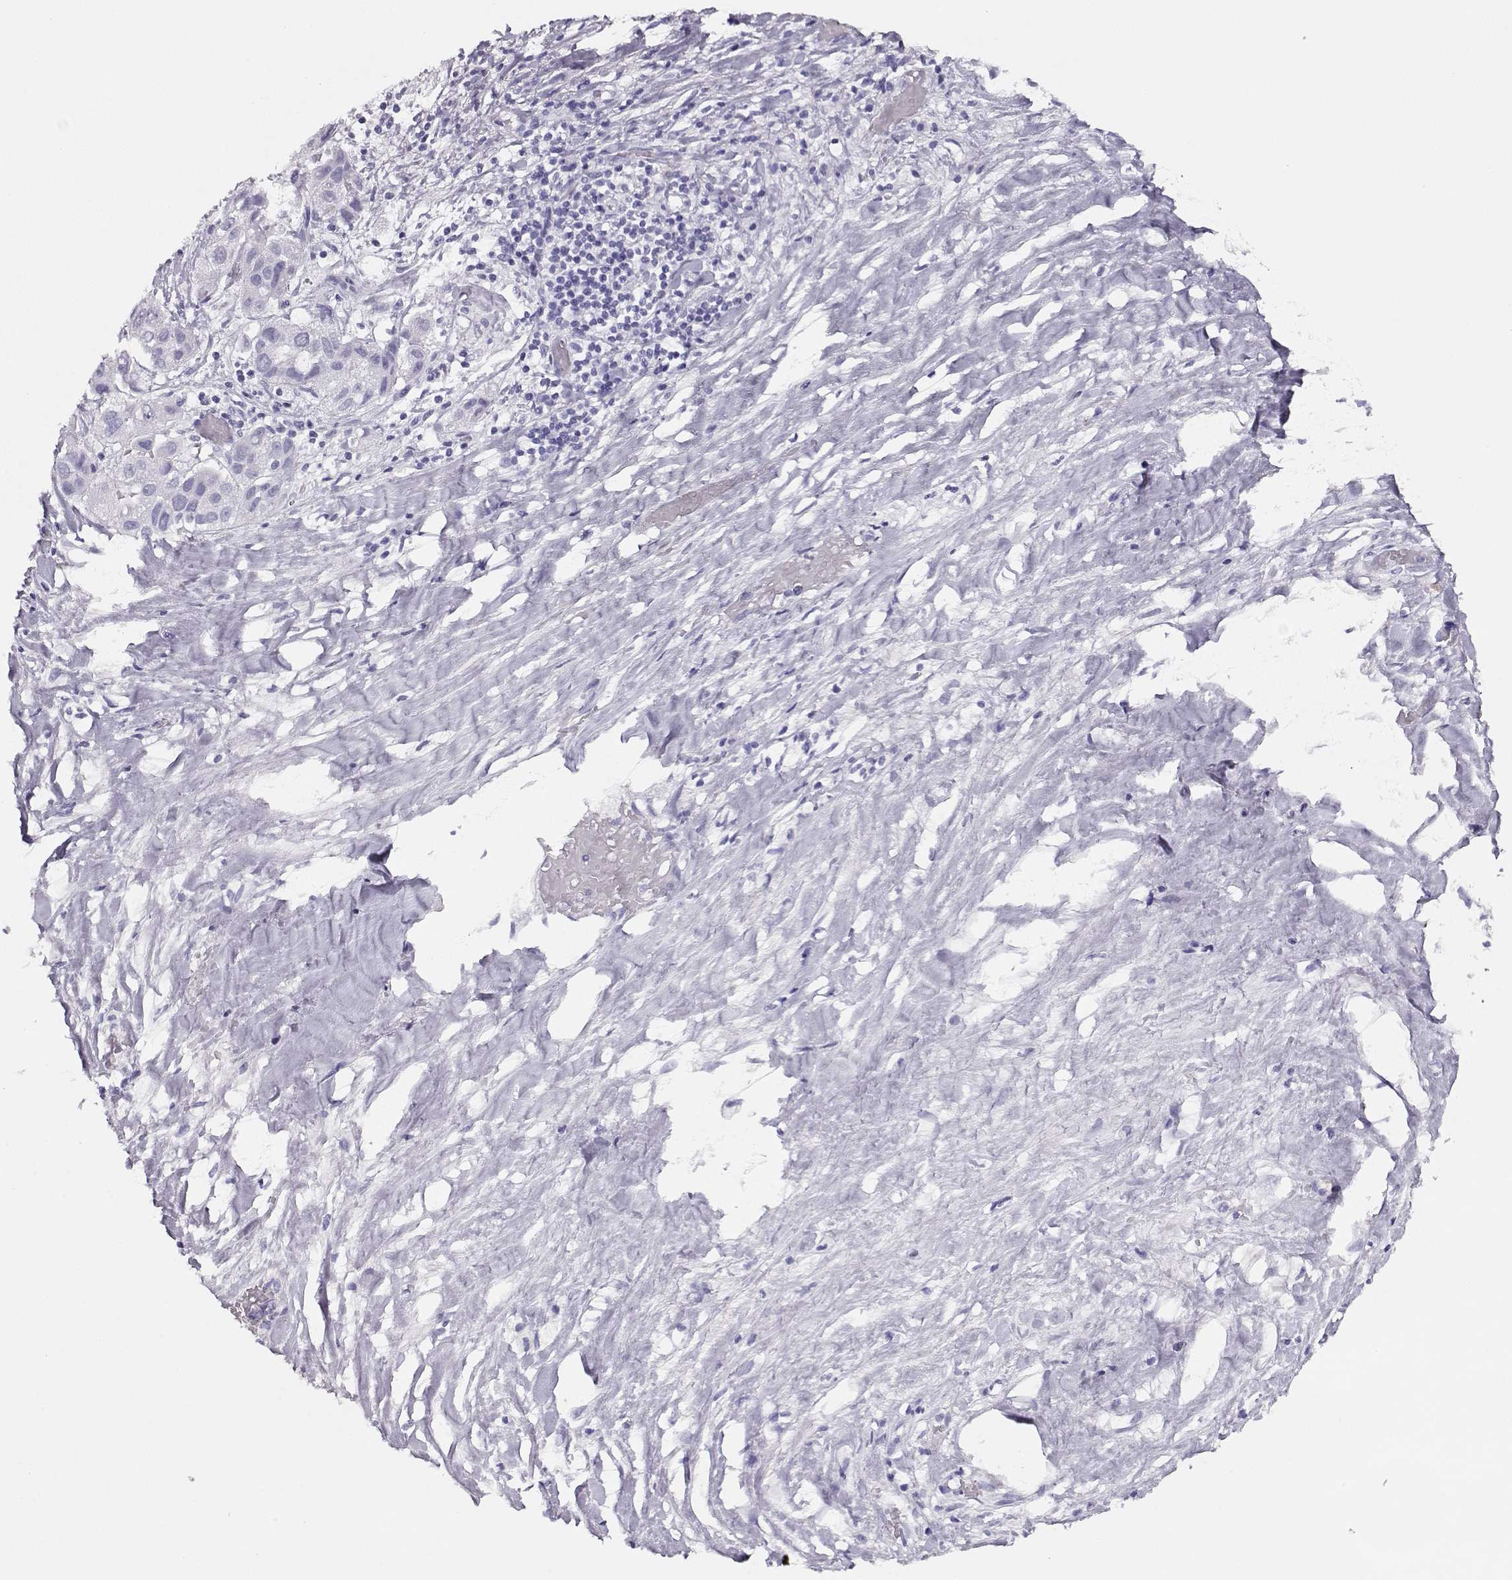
{"staining": {"intensity": "negative", "quantity": "none", "location": "none"}, "tissue": "liver cancer", "cell_type": "Tumor cells", "image_type": "cancer", "snomed": [{"axis": "morphology", "description": "Cholangiocarcinoma"}, {"axis": "topography", "description": "Liver"}], "caption": "DAB immunohistochemical staining of liver cancer displays no significant expression in tumor cells.", "gene": "CRX", "patient": {"sex": "female", "age": 52}}